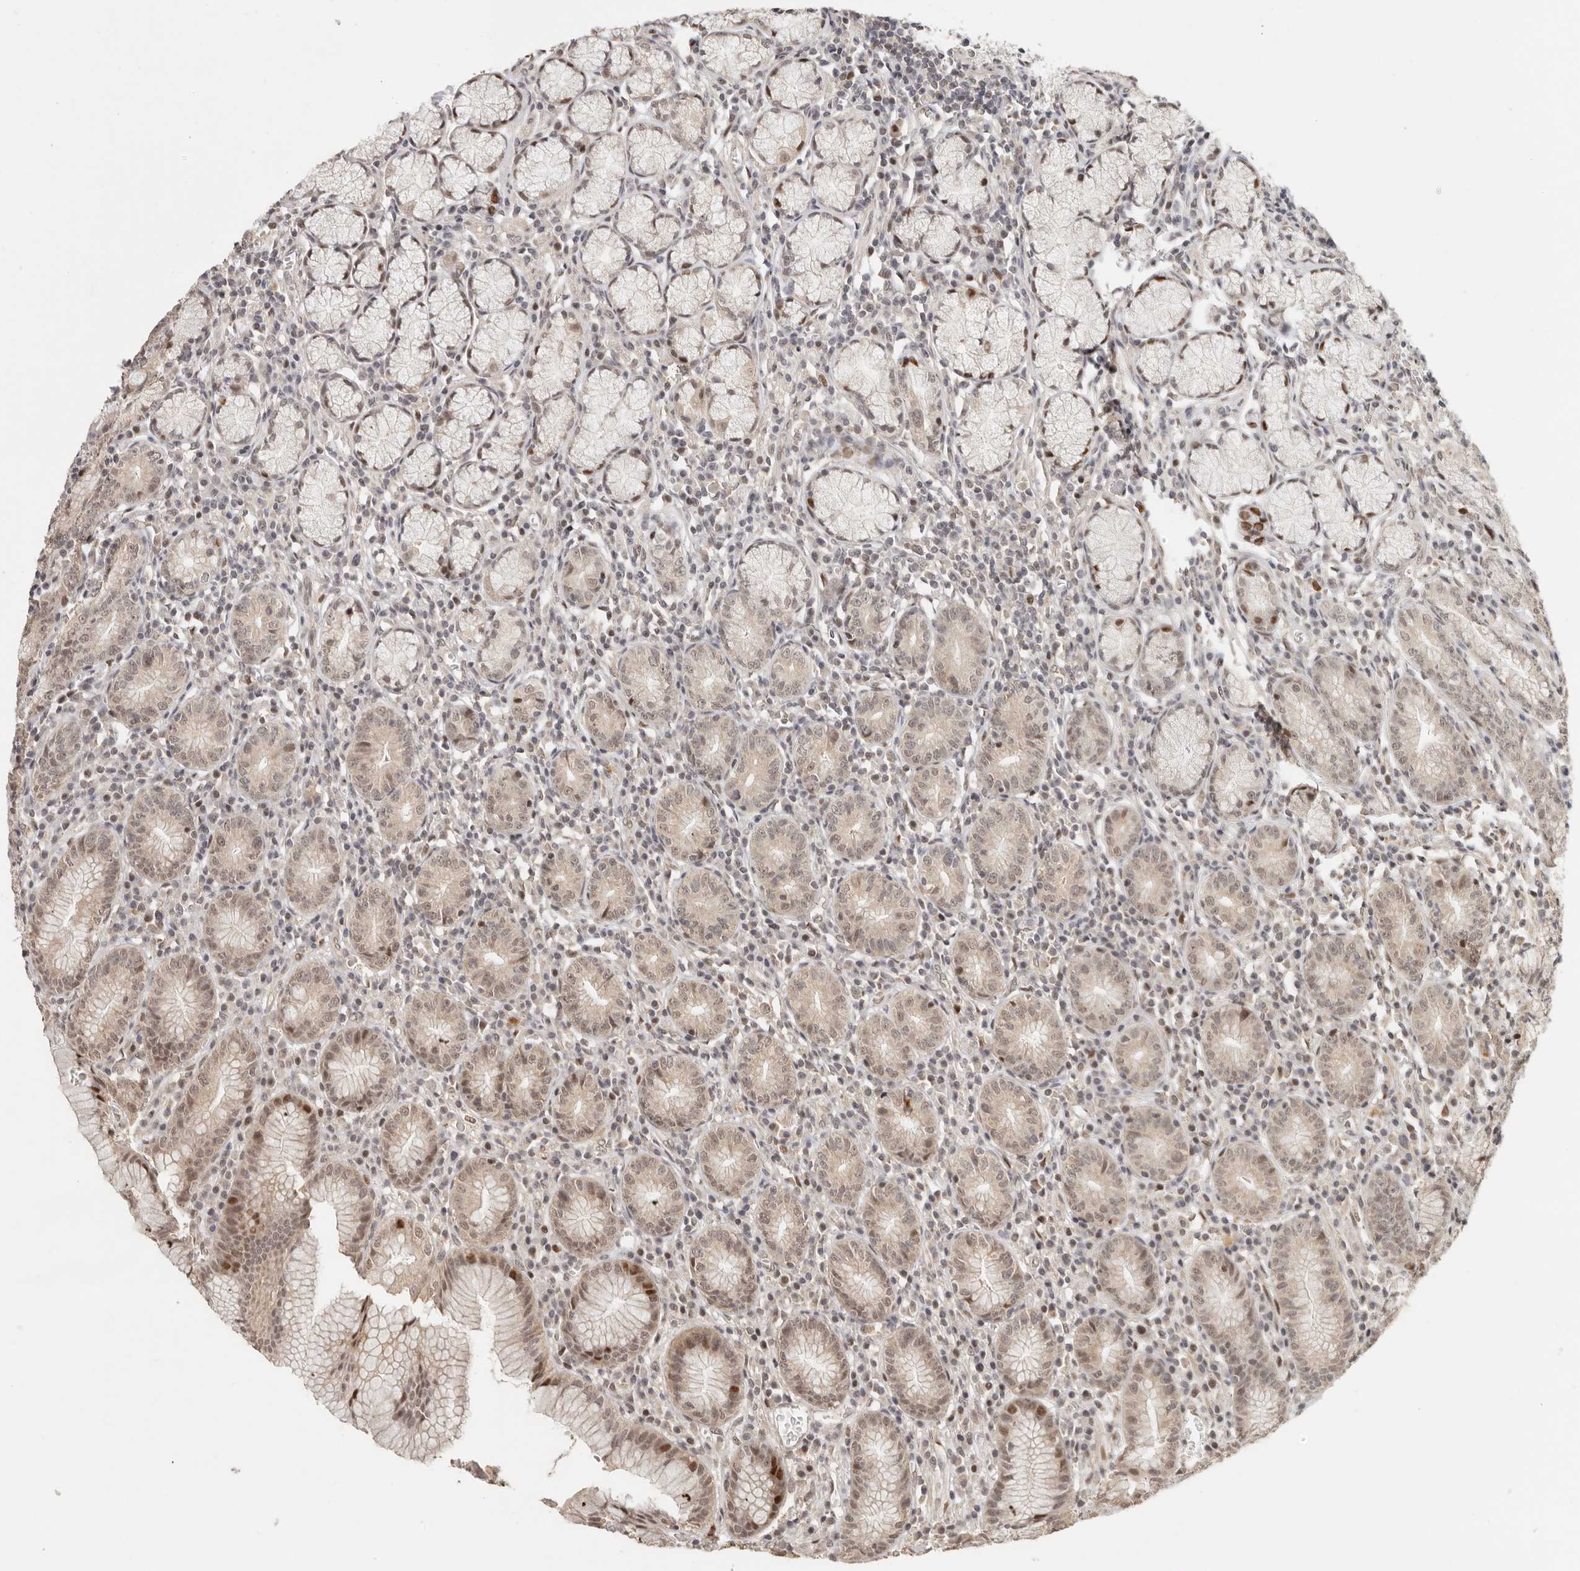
{"staining": {"intensity": "moderate", "quantity": ">75%", "location": "nuclear"}, "tissue": "stomach", "cell_type": "Glandular cells", "image_type": "normal", "snomed": [{"axis": "morphology", "description": "Normal tissue, NOS"}, {"axis": "topography", "description": "Stomach"}], "caption": "The micrograph shows immunohistochemical staining of unremarkable stomach. There is moderate nuclear expression is seen in approximately >75% of glandular cells.", "gene": "GPBP1L1", "patient": {"sex": "male", "age": 55}}